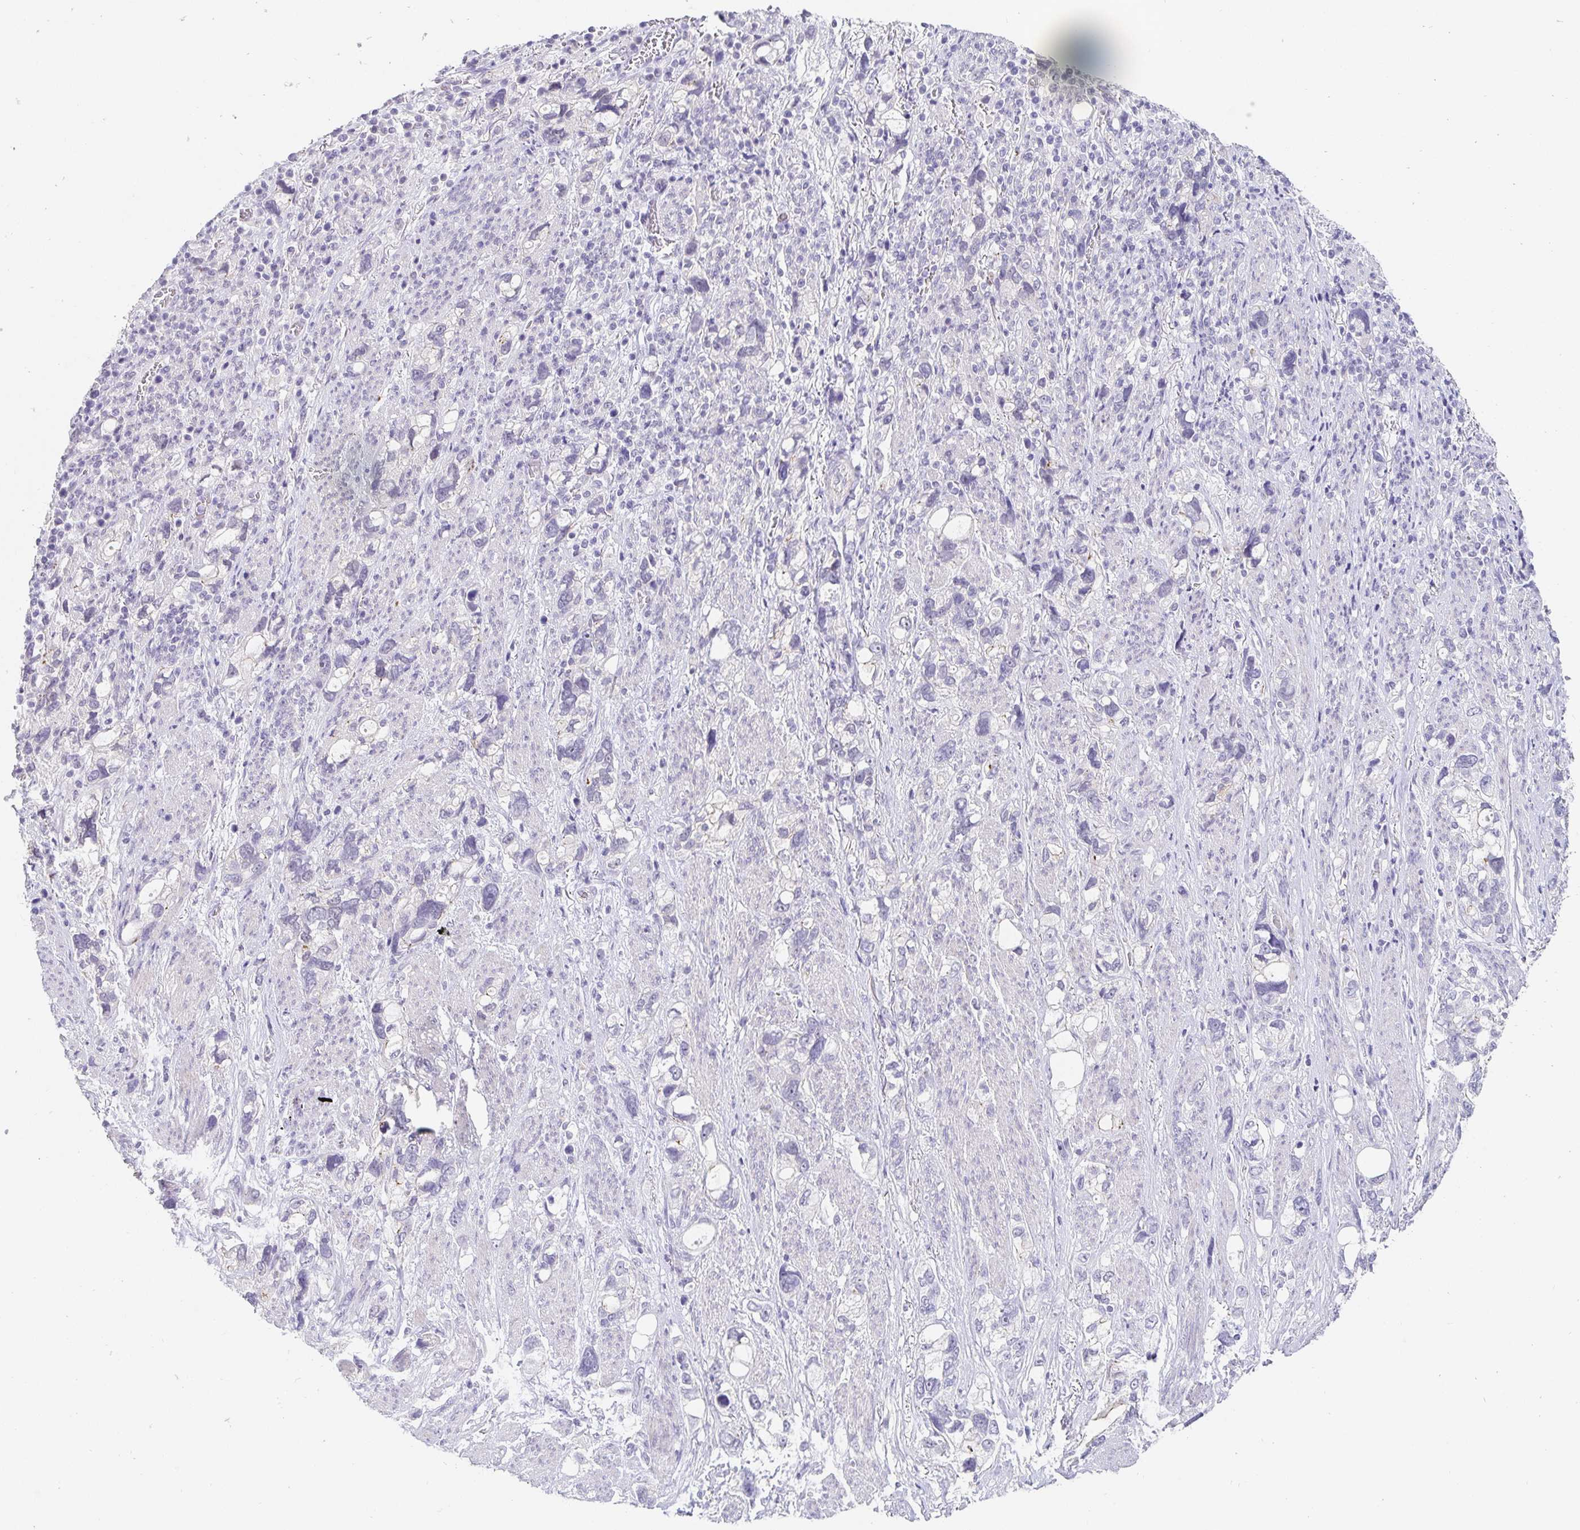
{"staining": {"intensity": "negative", "quantity": "none", "location": "none"}, "tissue": "stomach cancer", "cell_type": "Tumor cells", "image_type": "cancer", "snomed": [{"axis": "morphology", "description": "Adenocarcinoma, NOS"}, {"axis": "topography", "description": "Stomach, upper"}], "caption": "Adenocarcinoma (stomach) was stained to show a protein in brown. There is no significant staining in tumor cells.", "gene": "PDX1", "patient": {"sex": "female", "age": 81}}